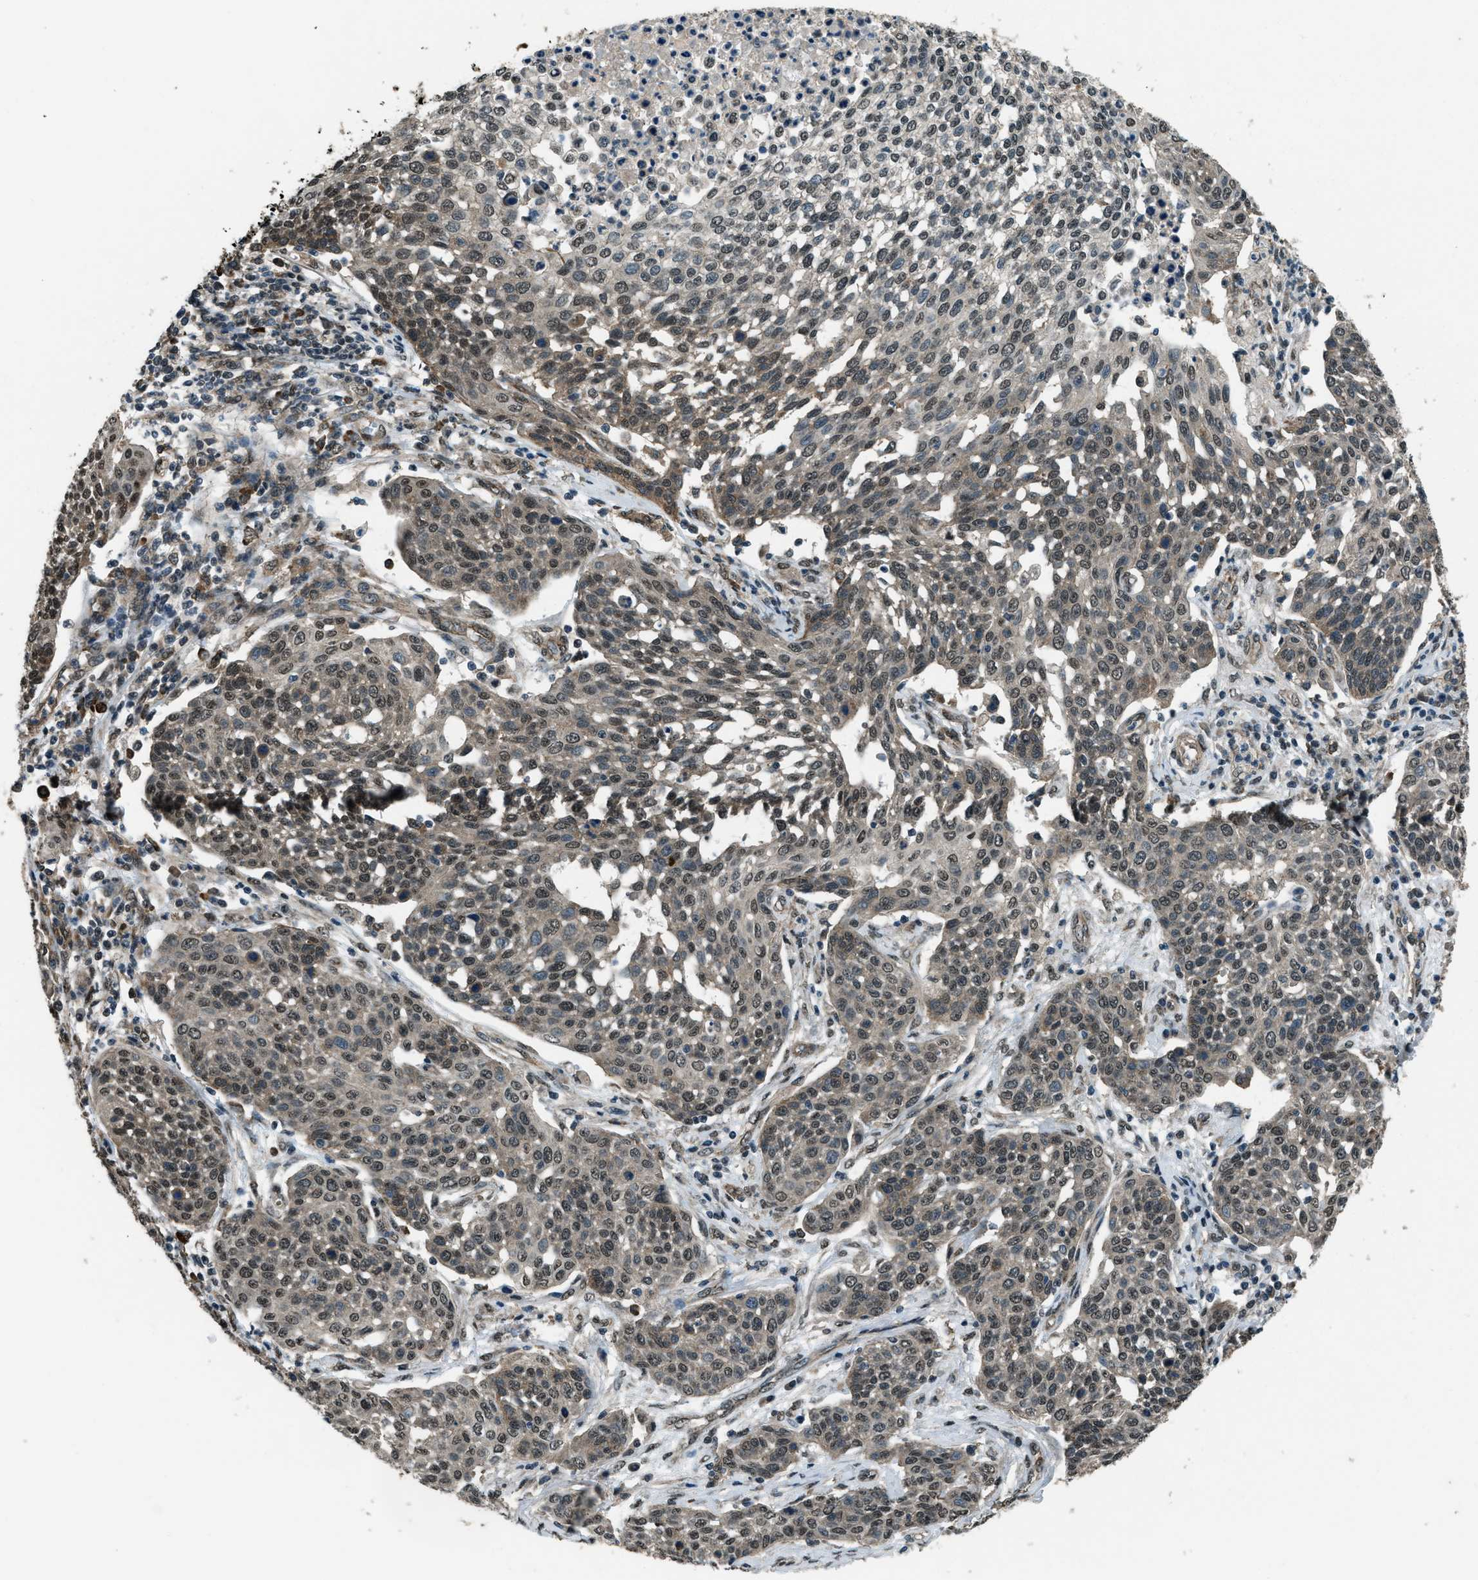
{"staining": {"intensity": "weak", "quantity": ">75%", "location": "cytoplasmic/membranous,nuclear"}, "tissue": "cervical cancer", "cell_type": "Tumor cells", "image_type": "cancer", "snomed": [{"axis": "morphology", "description": "Squamous cell carcinoma, NOS"}, {"axis": "topography", "description": "Cervix"}], "caption": "The immunohistochemical stain shows weak cytoplasmic/membranous and nuclear staining in tumor cells of squamous cell carcinoma (cervical) tissue.", "gene": "SVIL", "patient": {"sex": "female", "age": 34}}